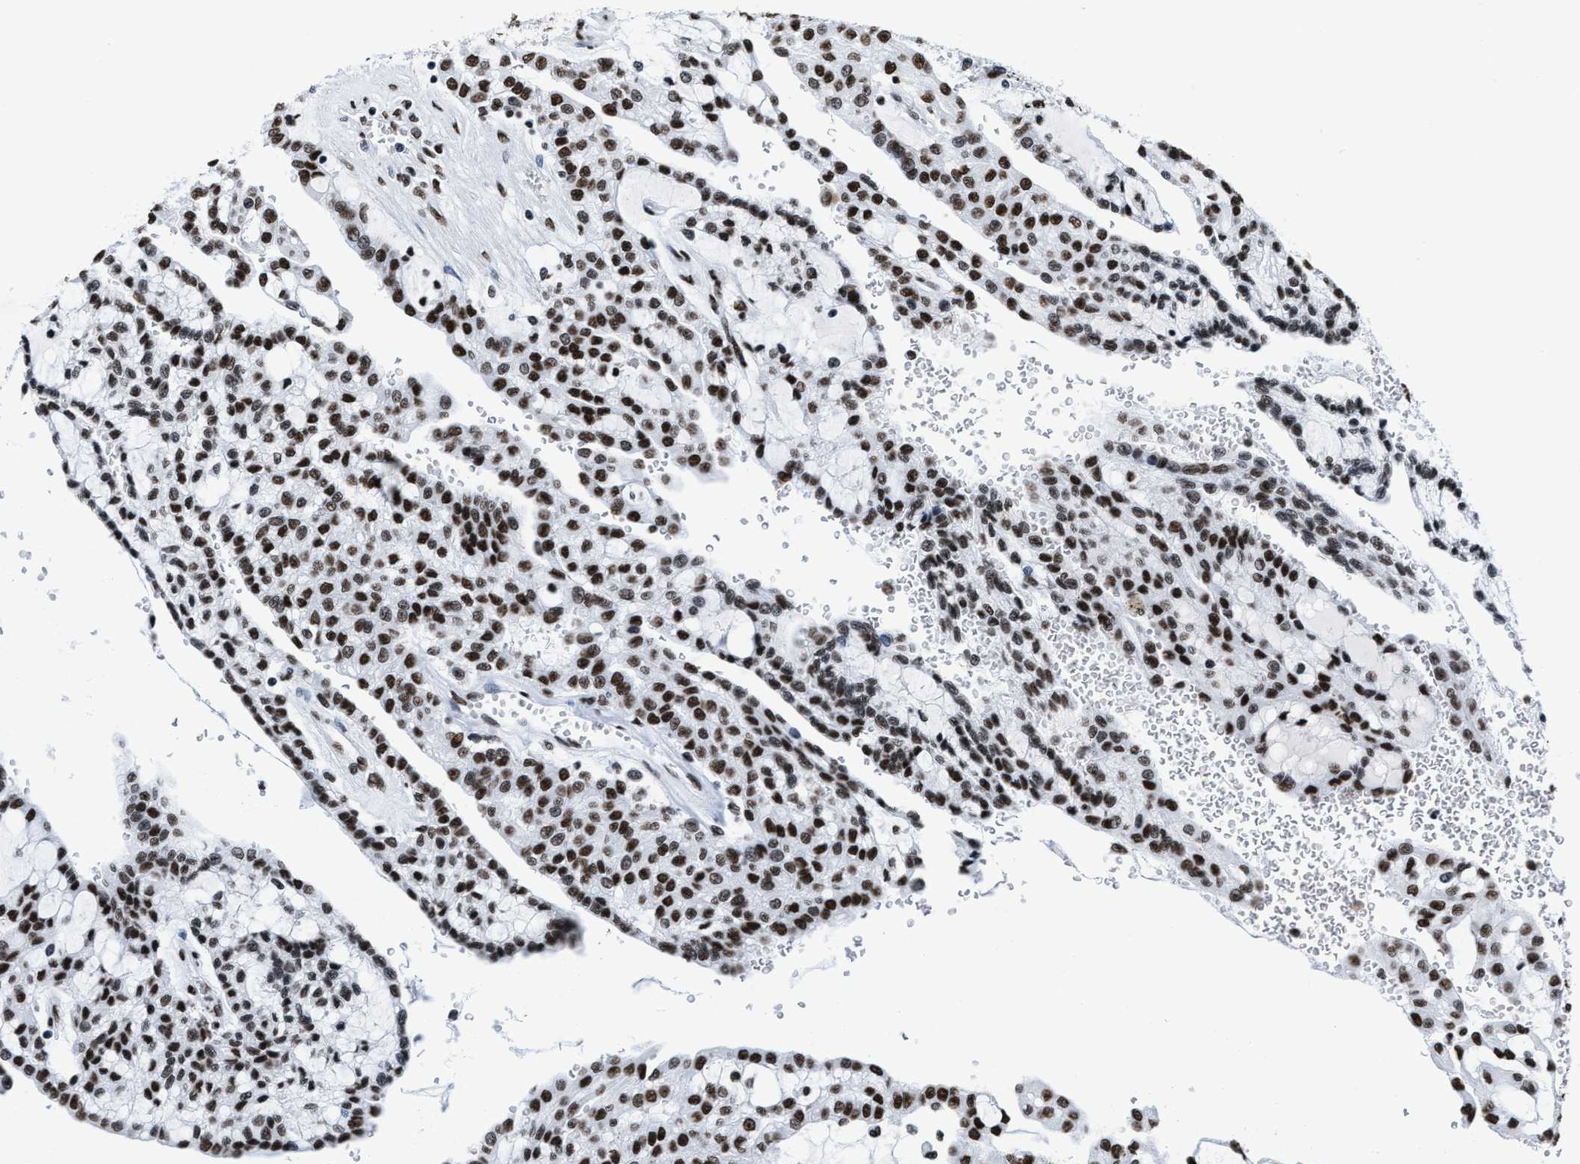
{"staining": {"intensity": "strong", "quantity": ">75%", "location": "nuclear"}, "tissue": "renal cancer", "cell_type": "Tumor cells", "image_type": "cancer", "snomed": [{"axis": "morphology", "description": "Adenocarcinoma, NOS"}, {"axis": "topography", "description": "Kidney"}], "caption": "There is high levels of strong nuclear staining in tumor cells of renal adenocarcinoma, as demonstrated by immunohistochemical staining (brown color).", "gene": "SMARCC2", "patient": {"sex": "male", "age": 63}}